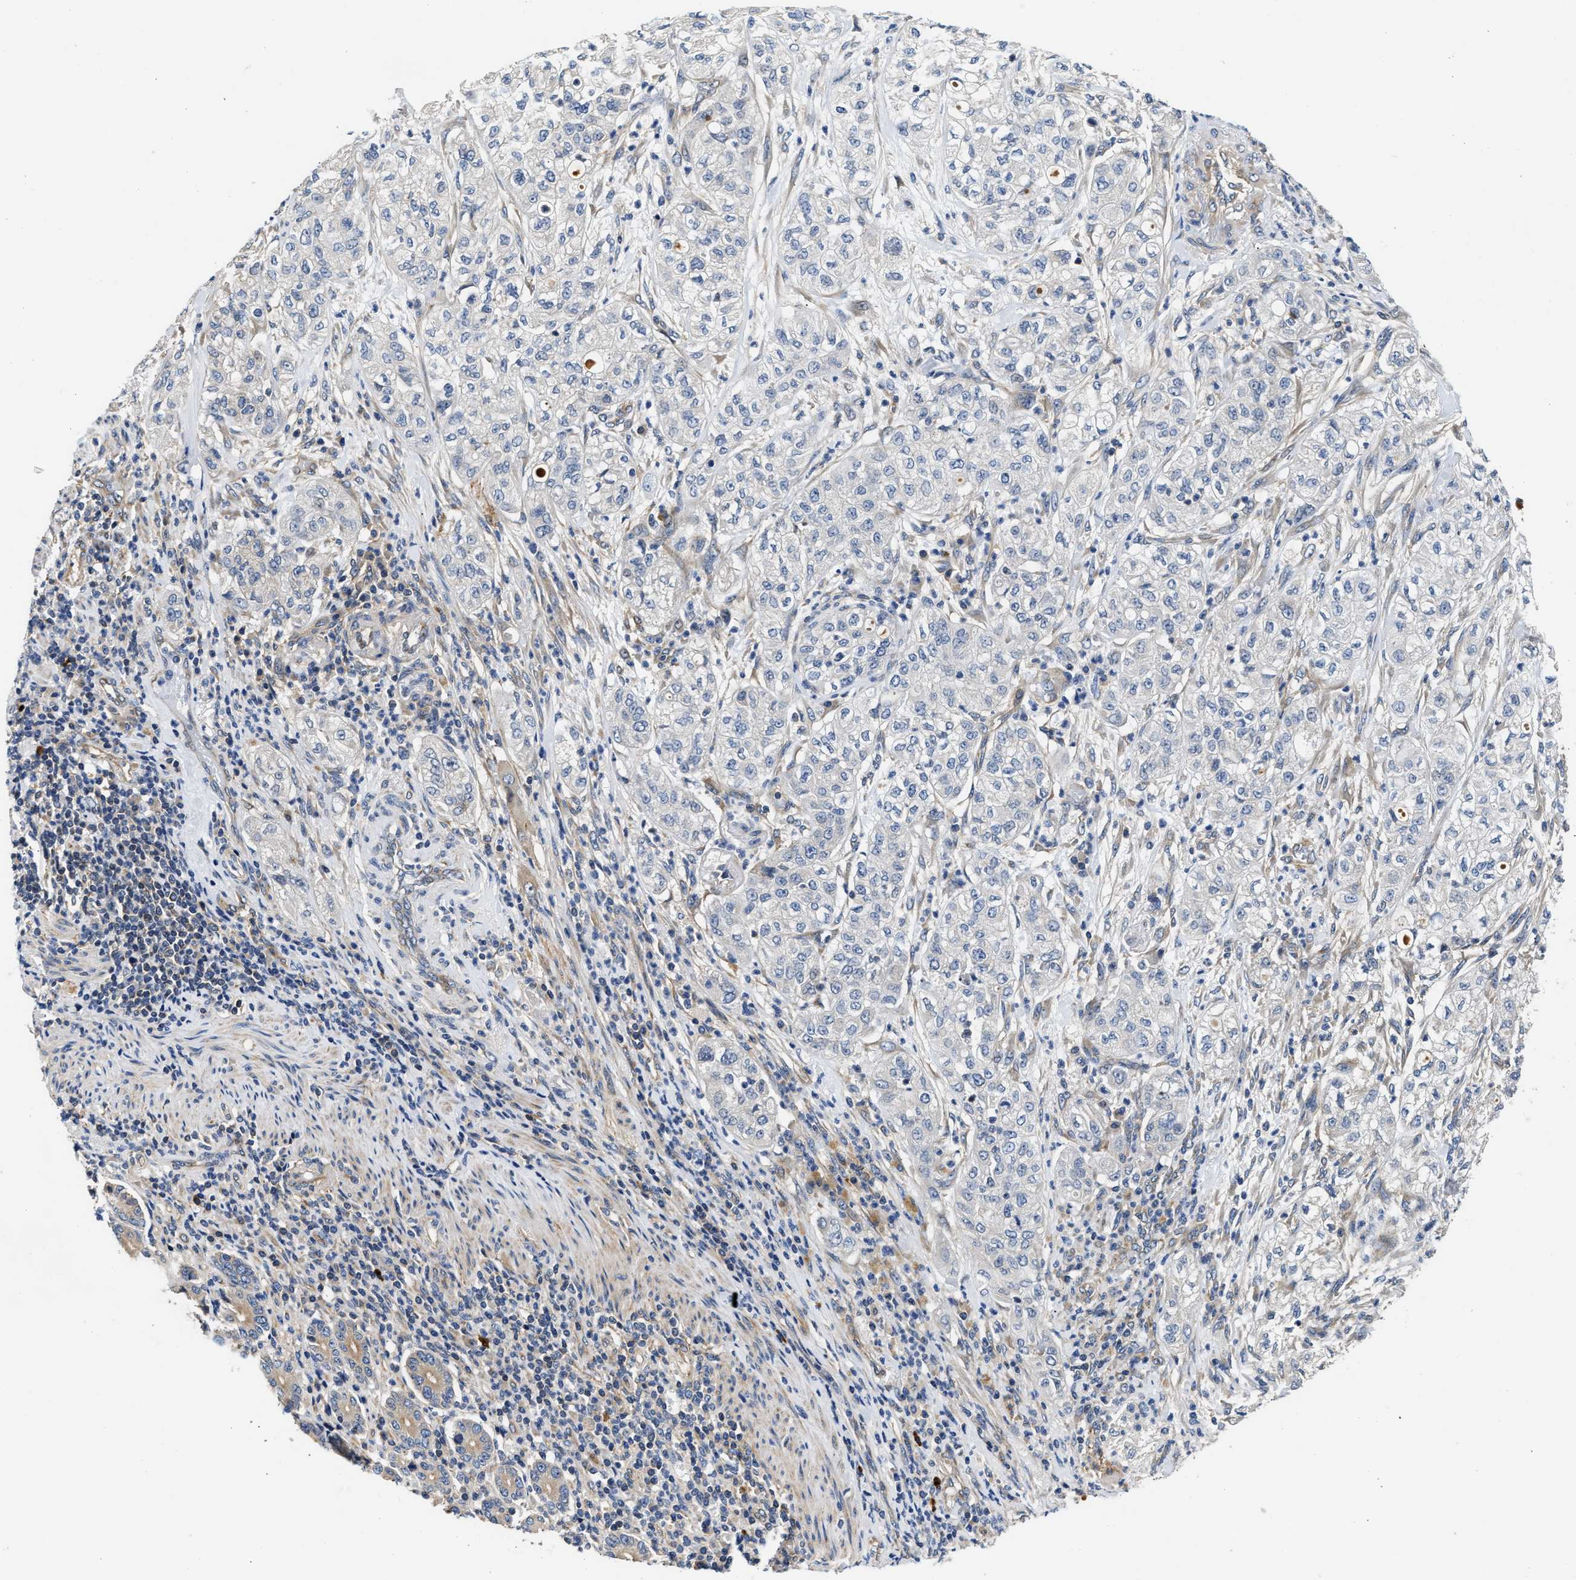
{"staining": {"intensity": "negative", "quantity": "none", "location": "none"}, "tissue": "pancreatic cancer", "cell_type": "Tumor cells", "image_type": "cancer", "snomed": [{"axis": "morphology", "description": "Adenocarcinoma, NOS"}, {"axis": "topography", "description": "Pancreas"}], "caption": "A histopathology image of human pancreatic cancer (adenocarcinoma) is negative for staining in tumor cells.", "gene": "TEX2", "patient": {"sex": "female", "age": 78}}